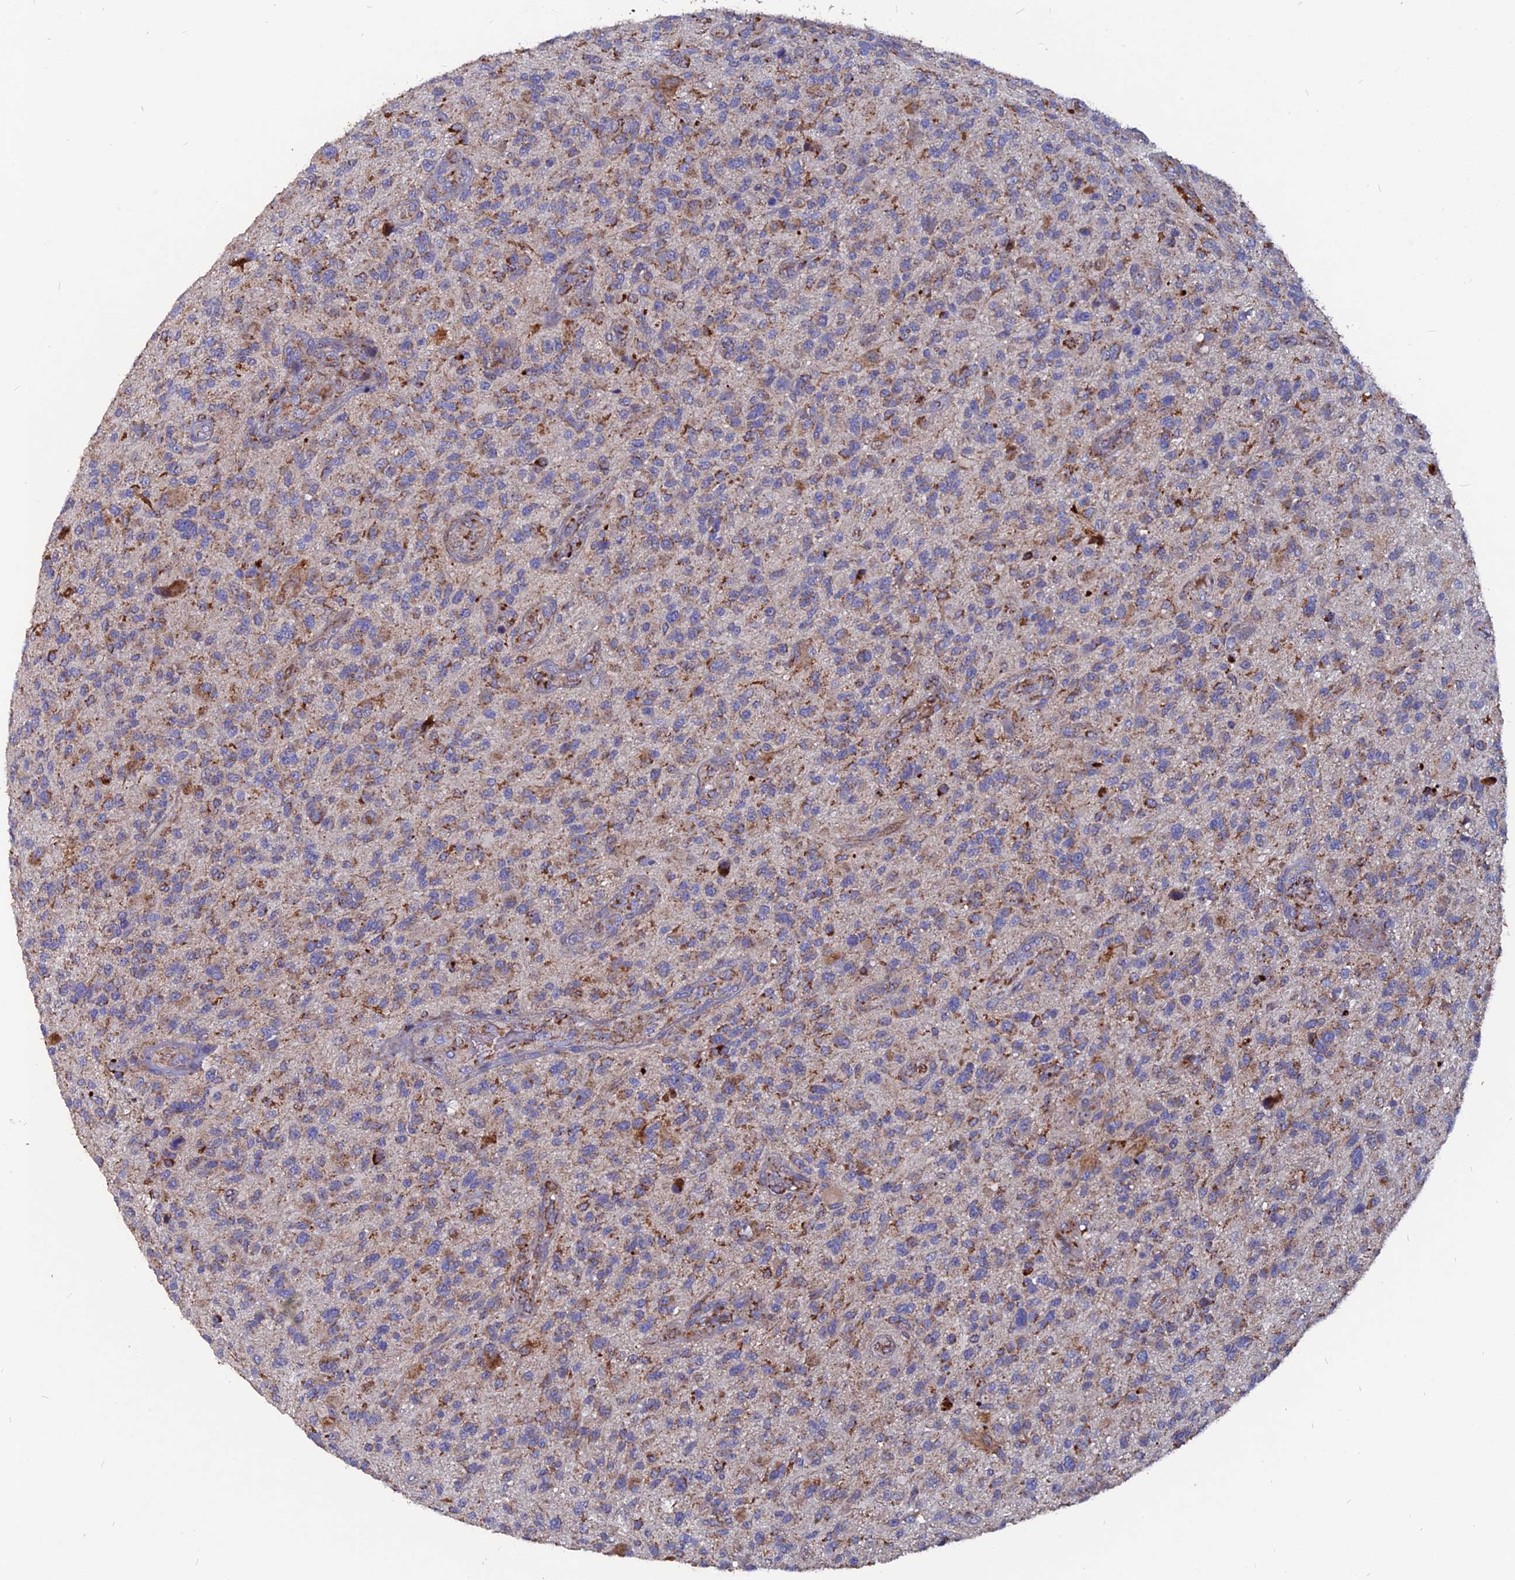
{"staining": {"intensity": "moderate", "quantity": "25%-75%", "location": "cytoplasmic/membranous"}, "tissue": "glioma", "cell_type": "Tumor cells", "image_type": "cancer", "snomed": [{"axis": "morphology", "description": "Glioma, malignant, High grade"}, {"axis": "topography", "description": "Brain"}], "caption": "IHC image of human glioma stained for a protein (brown), which reveals medium levels of moderate cytoplasmic/membranous positivity in about 25%-75% of tumor cells.", "gene": "TGFA", "patient": {"sex": "male", "age": 47}}